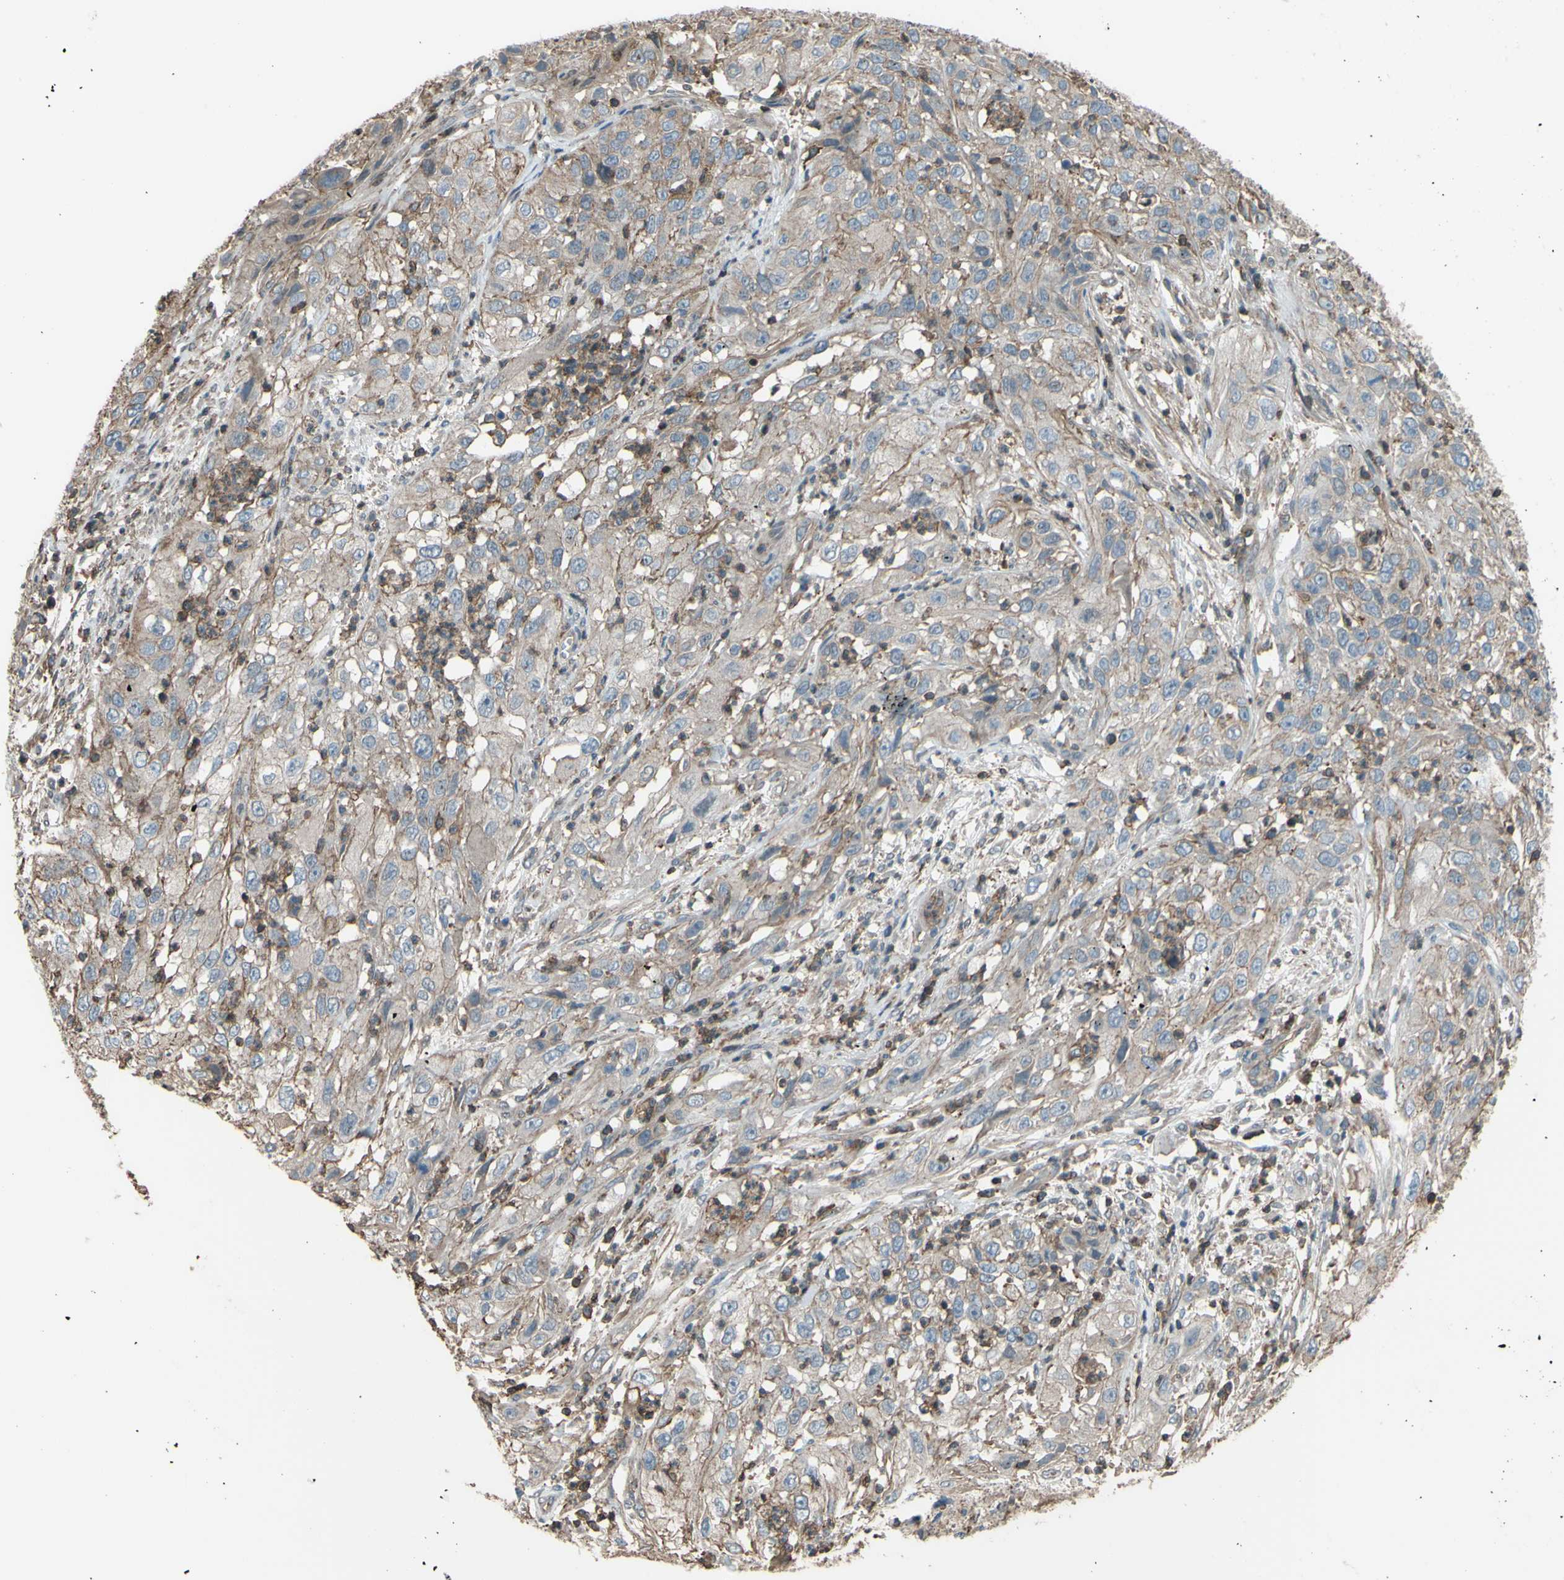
{"staining": {"intensity": "weak", "quantity": "<25%", "location": "cytoplasmic/membranous"}, "tissue": "cervical cancer", "cell_type": "Tumor cells", "image_type": "cancer", "snomed": [{"axis": "morphology", "description": "Squamous cell carcinoma, NOS"}, {"axis": "topography", "description": "Cervix"}], "caption": "The immunohistochemistry (IHC) photomicrograph has no significant positivity in tumor cells of cervical squamous cell carcinoma tissue.", "gene": "ADD3", "patient": {"sex": "female", "age": 32}}